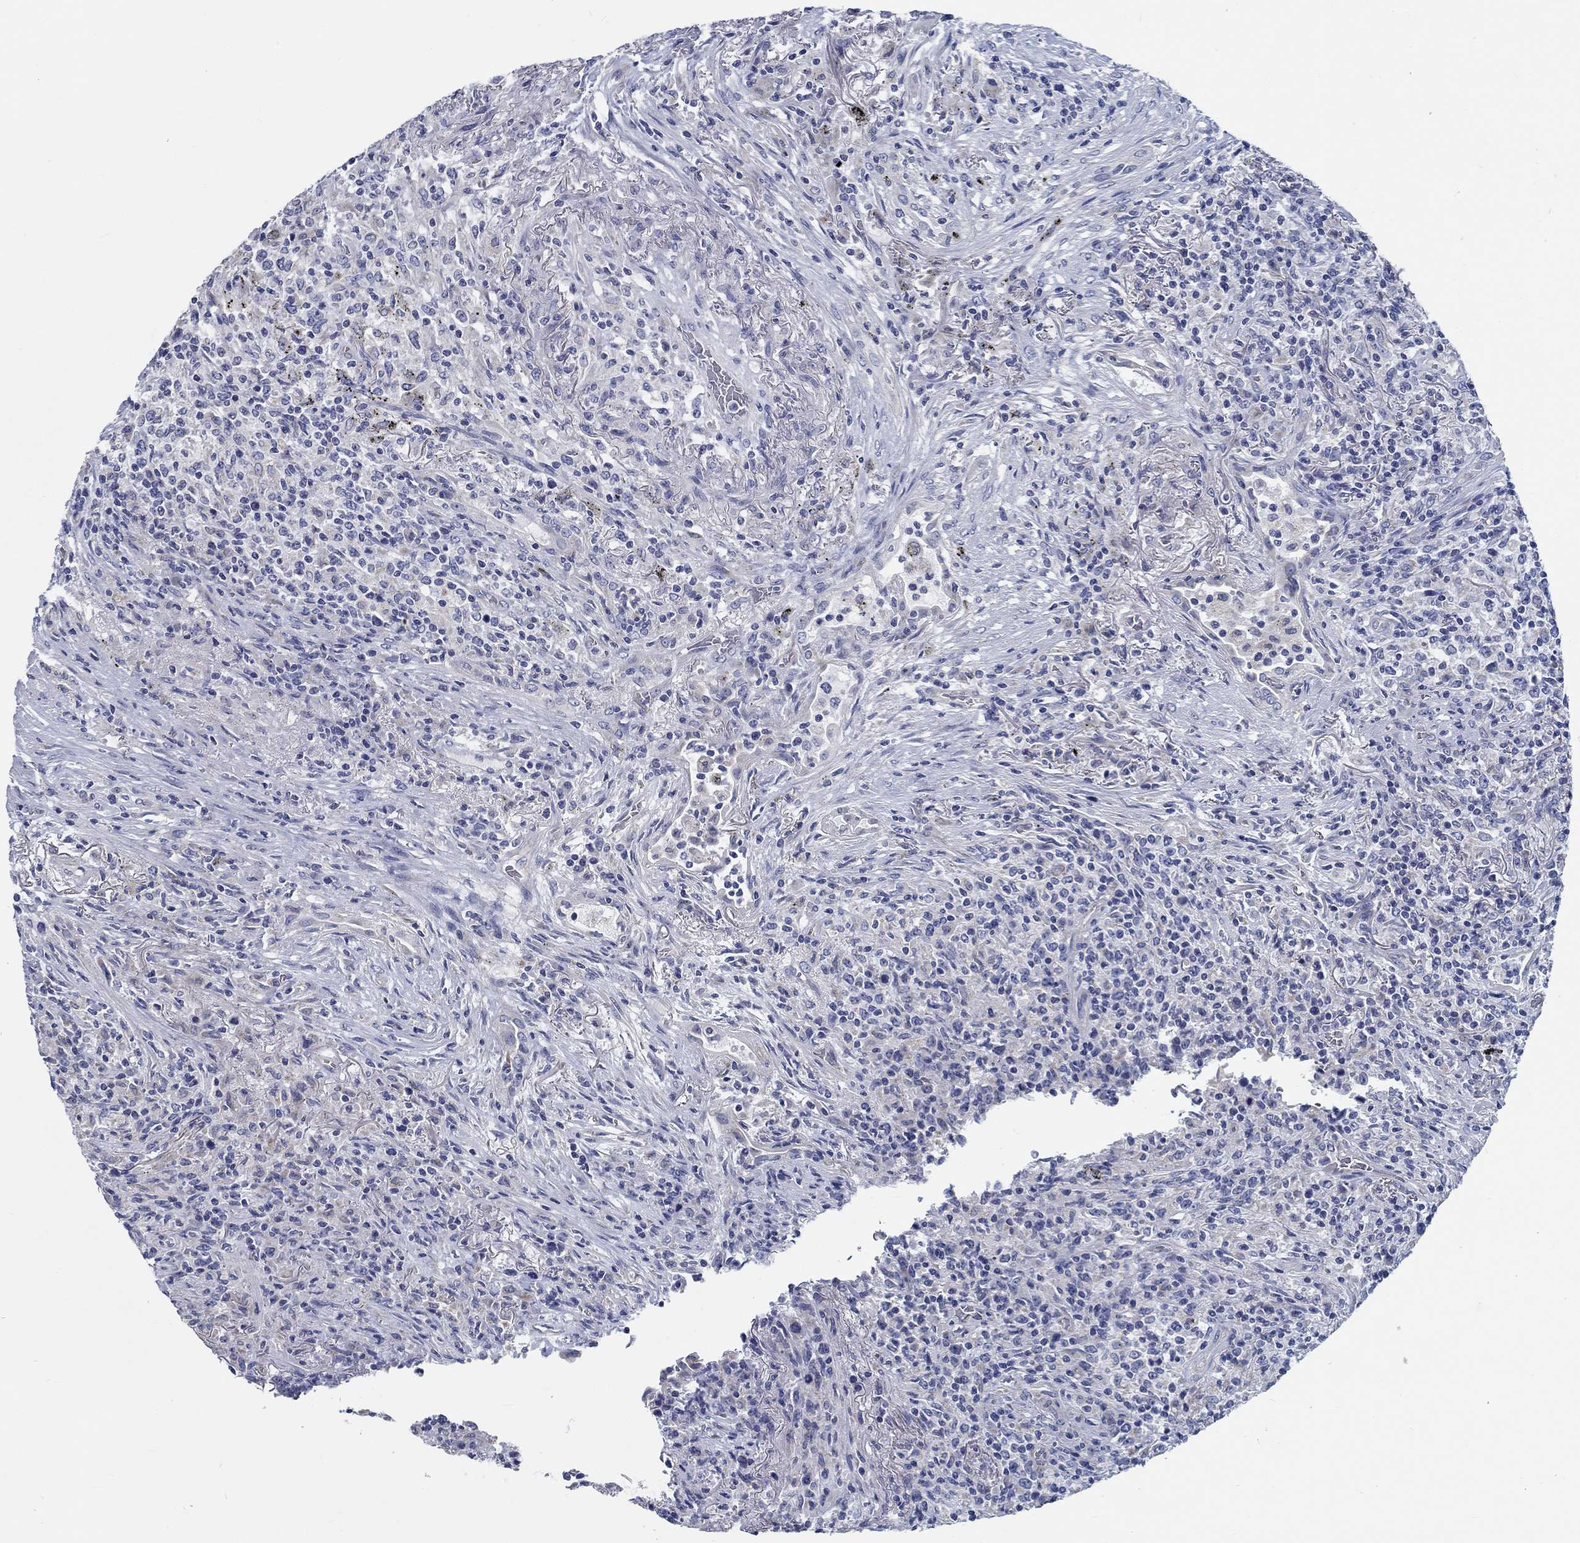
{"staining": {"intensity": "negative", "quantity": "none", "location": "none"}, "tissue": "lymphoma", "cell_type": "Tumor cells", "image_type": "cancer", "snomed": [{"axis": "morphology", "description": "Malignant lymphoma, non-Hodgkin's type, High grade"}, {"axis": "topography", "description": "Lung"}], "caption": "This is a photomicrograph of IHC staining of high-grade malignant lymphoma, non-Hodgkin's type, which shows no expression in tumor cells. (Immunohistochemistry (ihc), brightfield microscopy, high magnification).", "gene": "MYBPC1", "patient": {"sex": "male", "age": 79}}